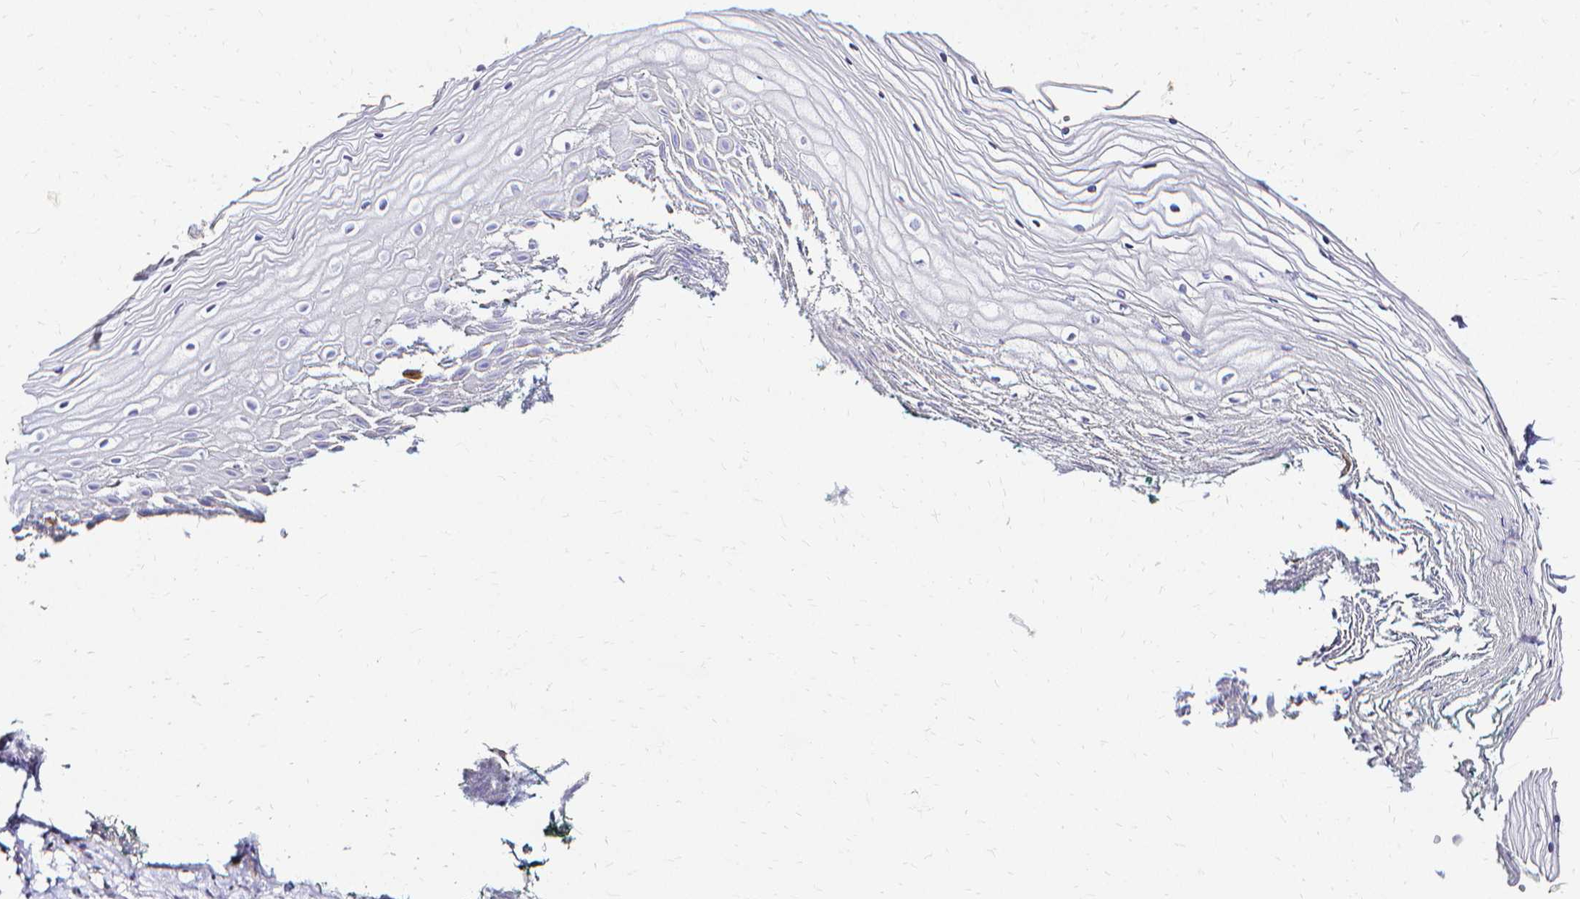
{"staining": {"intensity": "strong", "quantity": "<25%", "location": "cytoplasmic/membranous"}, "tissue": "vagina", "cell_type": "Squamous epithelial cells", "image_type": "normal", "snomed": [{"axis": "morphology", "description": "Normal tissue, NOS"}, {"axis": "topography", "description": "Vagina"}], "caption": "An IHC photomicrograph of benign tissue is shown. Protein staining in brown highlights strong cytoplasmic/membranous positivity in vagina within squamous epithelial cells. (brown staining indicates protein expression, while blue staining denotes nuclei).", "gene": "CCNB1", "patient": {"sex": "female", "age": 38}}